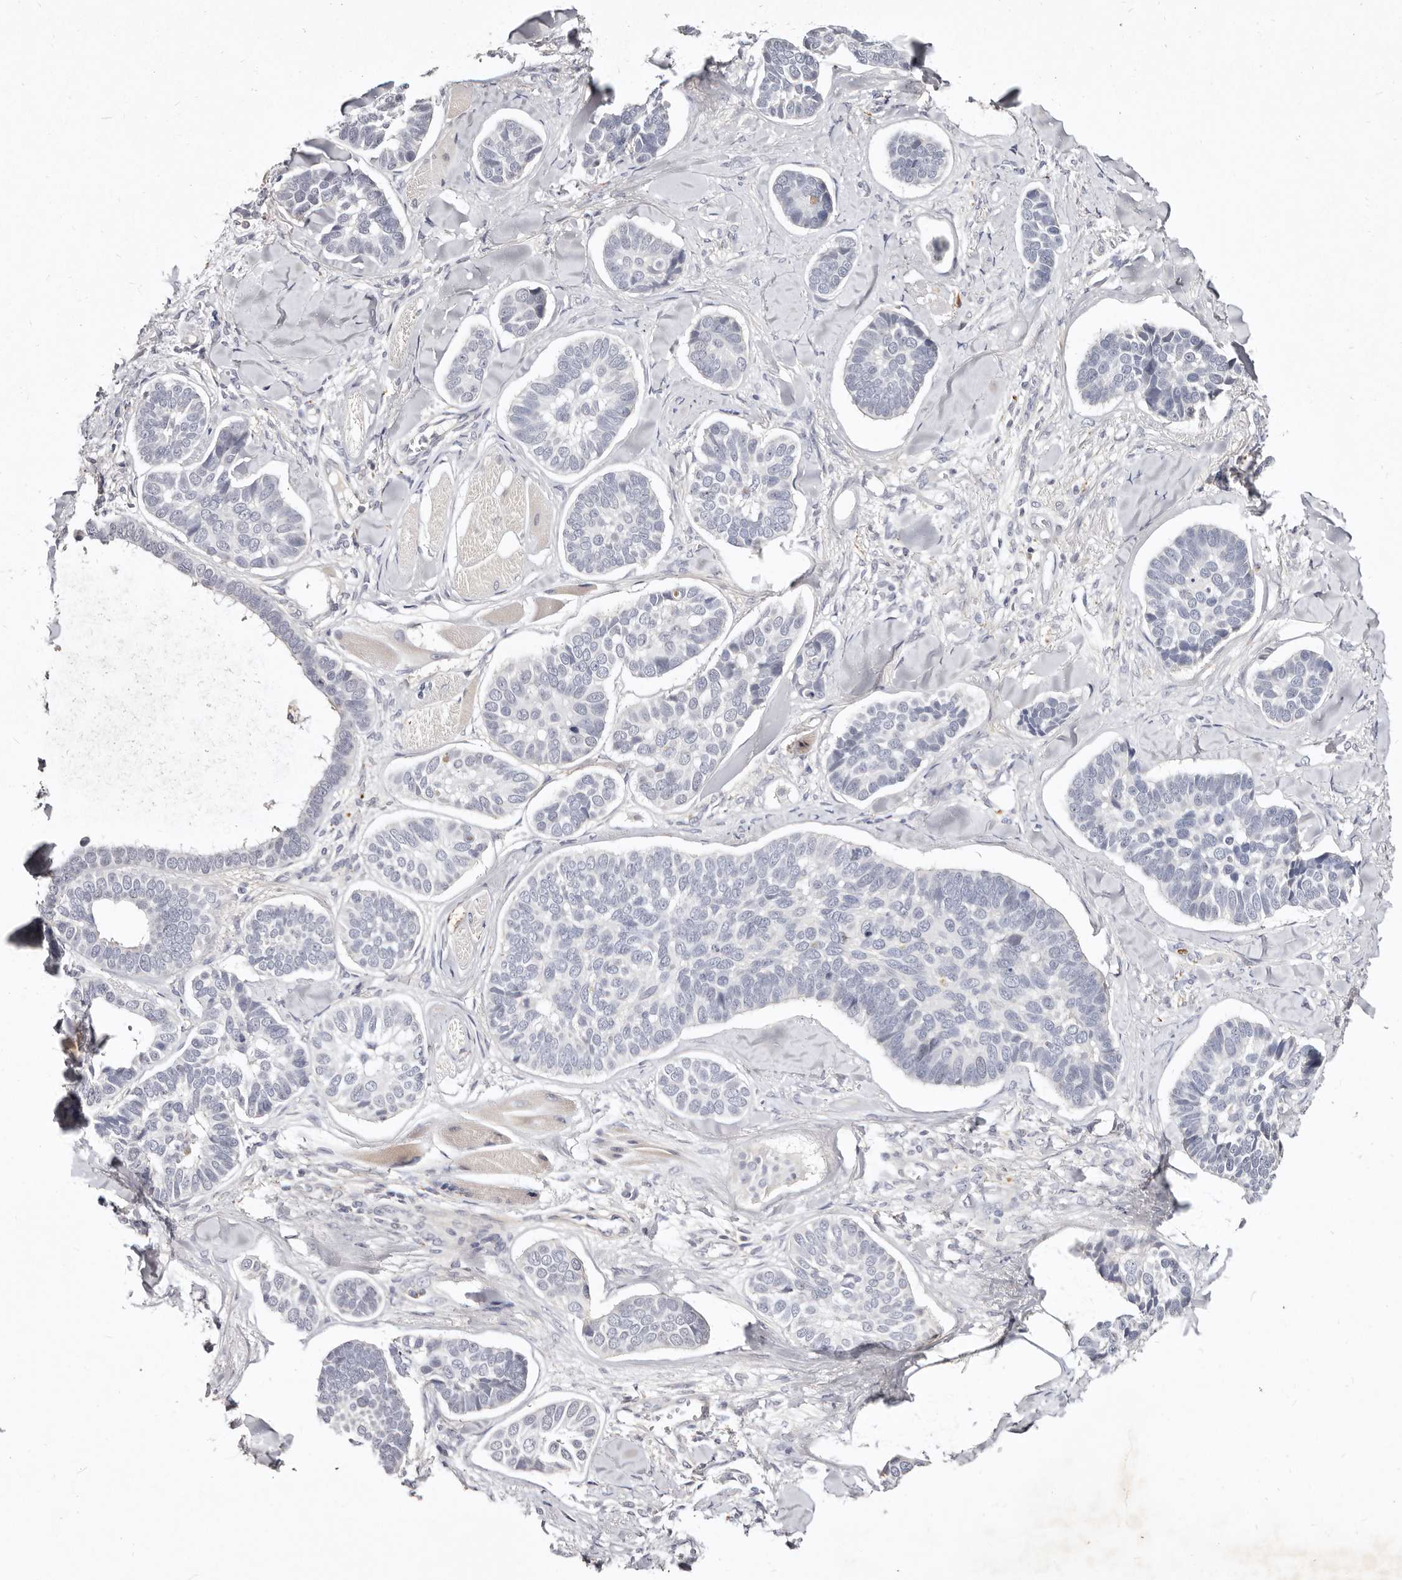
{"staining": {"intensity": "negative", "quantity": "none", "location": "none"}, "tissue": "skin cancer", "cell_type": "Tumor cells", "image_type": "cancer", "snomed": [{"axis": "morphology", "description": "Basal cell carcinoma"}, {"axis": "topography", "description": "Skin"}], "caption": "Immunohistochemical staining of human skin cancer demonstrates no significant expression in tumor cells.", "gene": "MRPS33", "patient": {"sex": "male", "age": 62}}